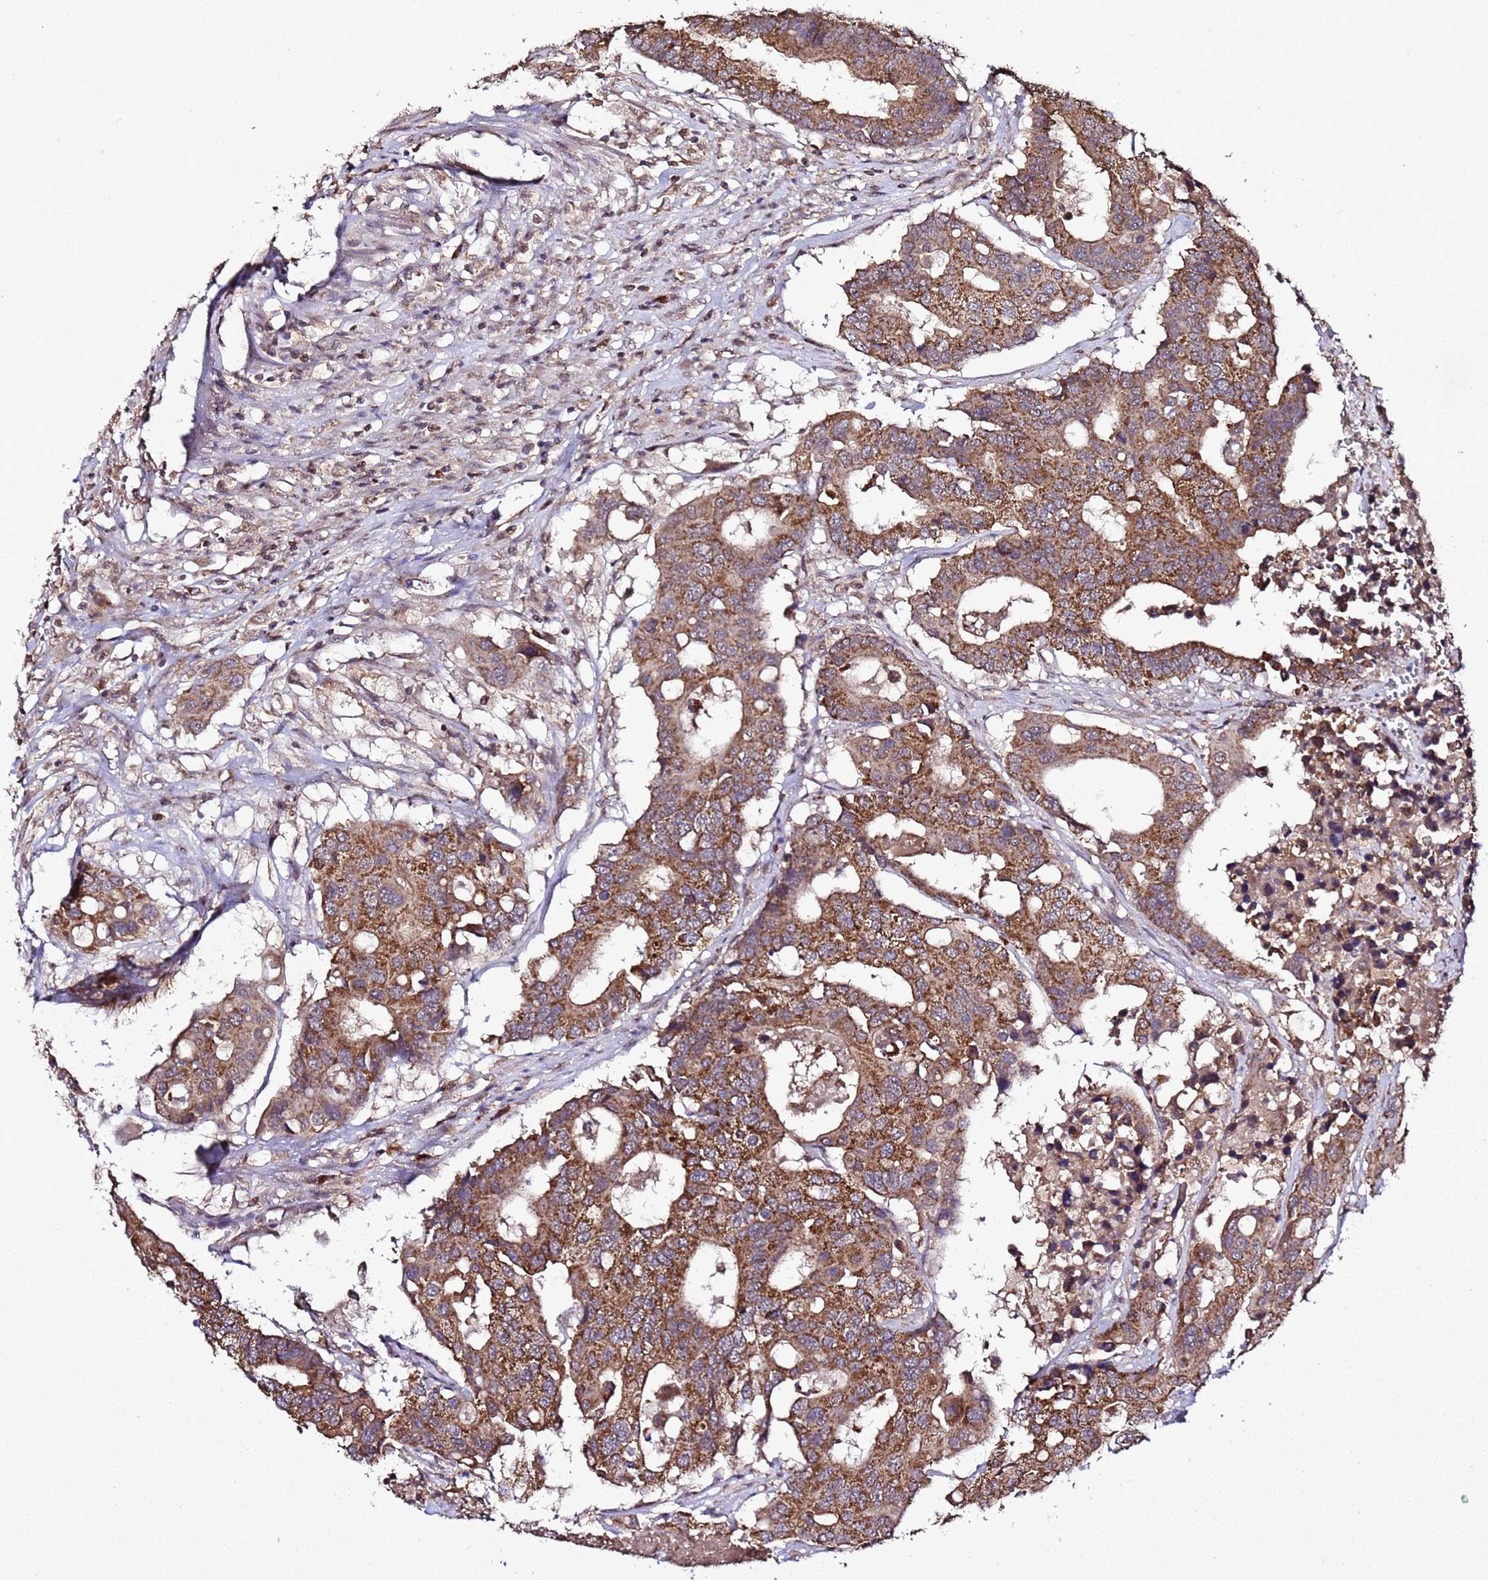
{"staining": {"intensity": "moderate", "quantity": ">75%", "location": "cytoplasmic/membranous"}, "tissue": "colorectal cancer", "cell_type": "Tumor cells", "image_type": "cancer", "snomed": [{"axis": "morphology", "description": "Adenocarcinoma, NOS"}, {"axis": "topography", "description": "Colon"}], "caption": "Human colorectal cancer (adenocarcinoma) stained with a protein marker demonstrates moderate staining in tumor cells.", "gene": "HSPBAP1", "patient": {"sex": "male", "age": 77}}